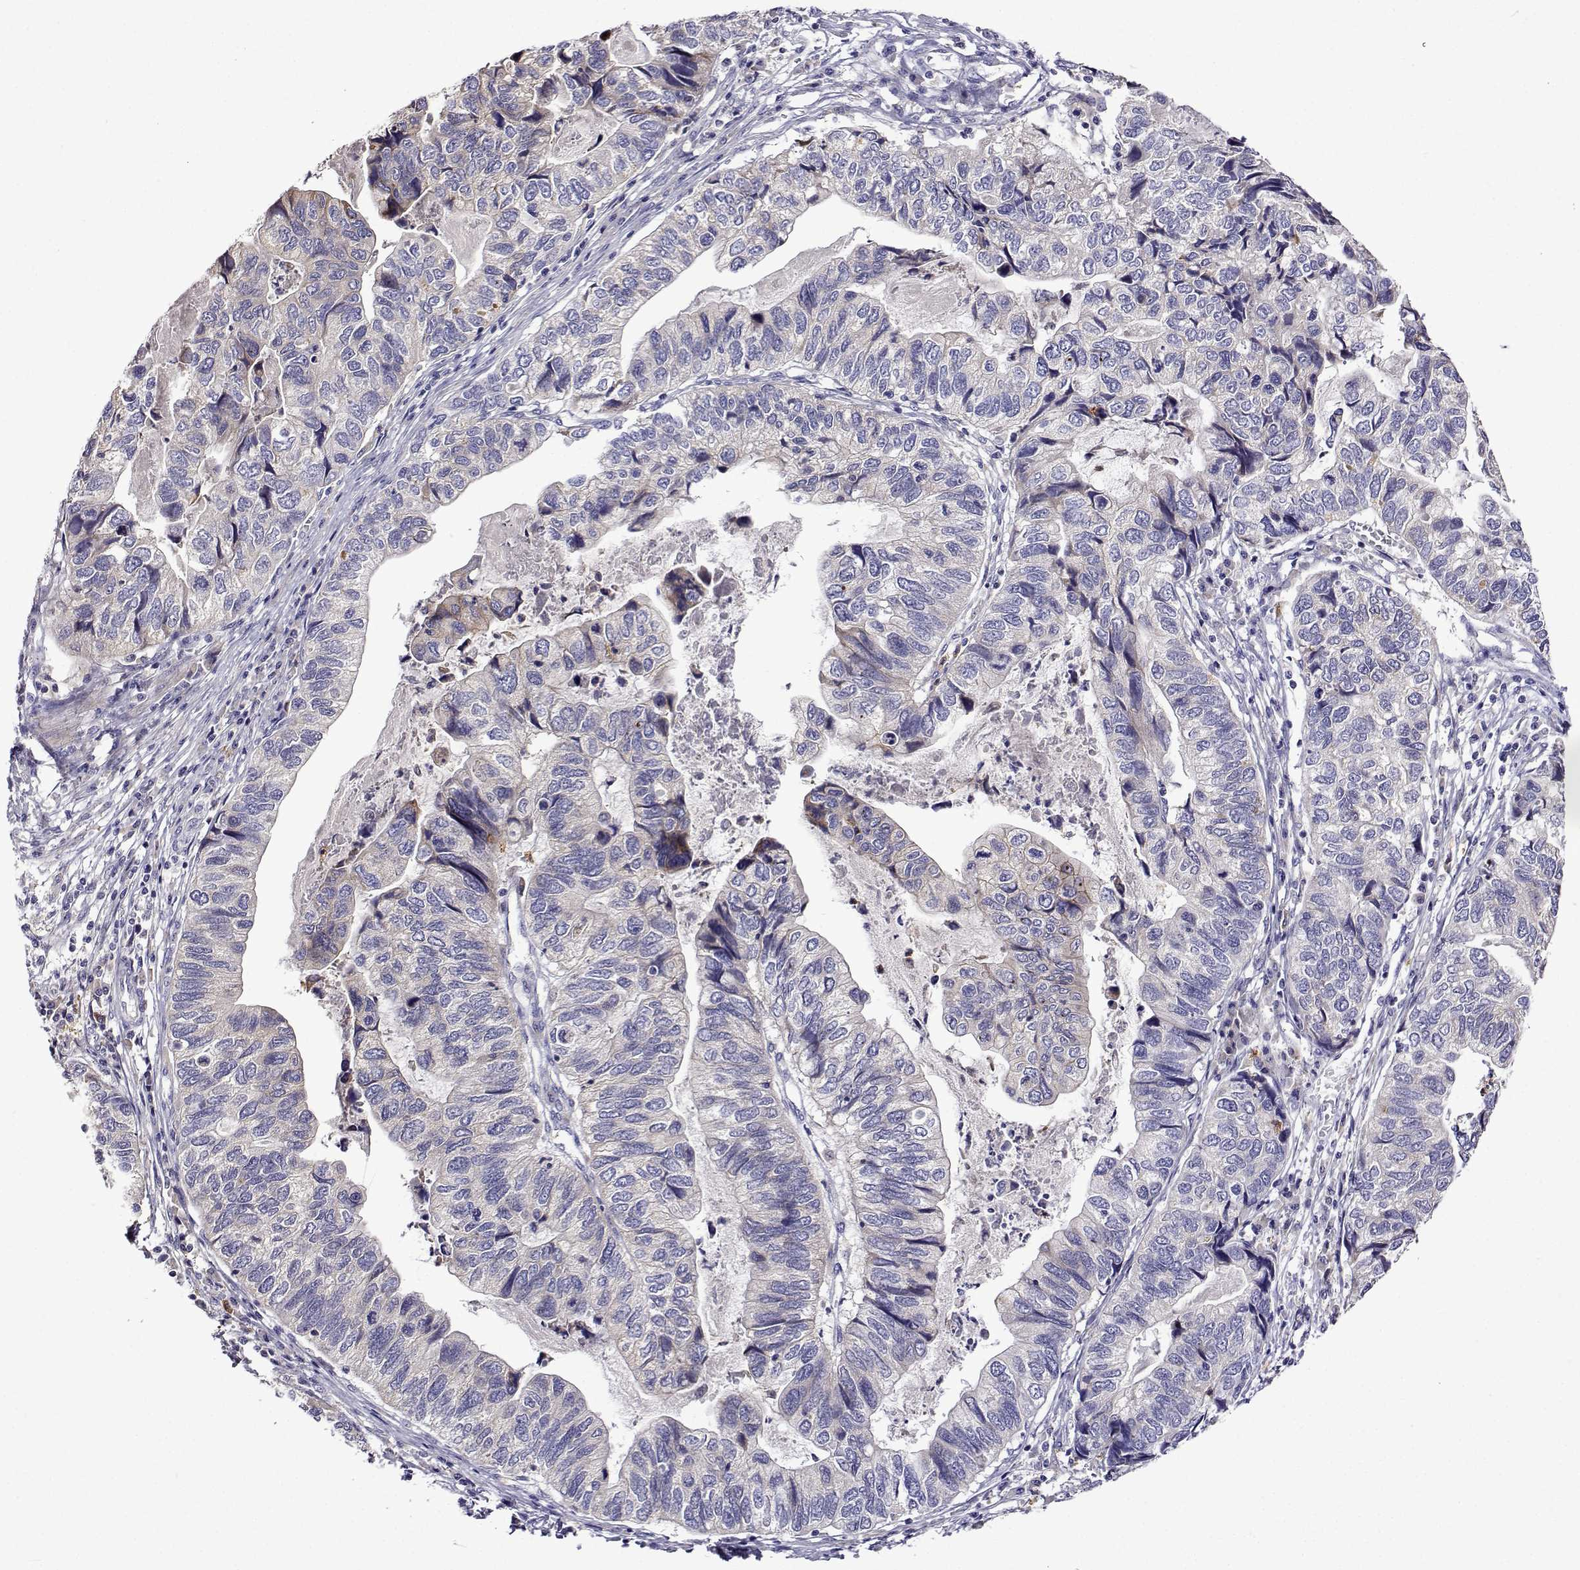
{"staining": {"intensity": "negative", "quantity": "none", "location": "none"}, "tissue": "stomach cancer", "cell_type": "Tumor cells", "image_type": "cancer", "snomed": [{"axis": "morphology", "description": "Adenocarcinoma, NOS"}, {"axis": "topography", "description": "Stomach, upper"}], "caption": "Image shows no significant protein staining in tumor cells of stomach cancer. (DAB (3,3'-diaminobenzidine) immunohistochemistry (IHC) with hematoxylin counter stain).", "gene": "SULT2A1", "patient": {"sex": "female", "age": 67}}